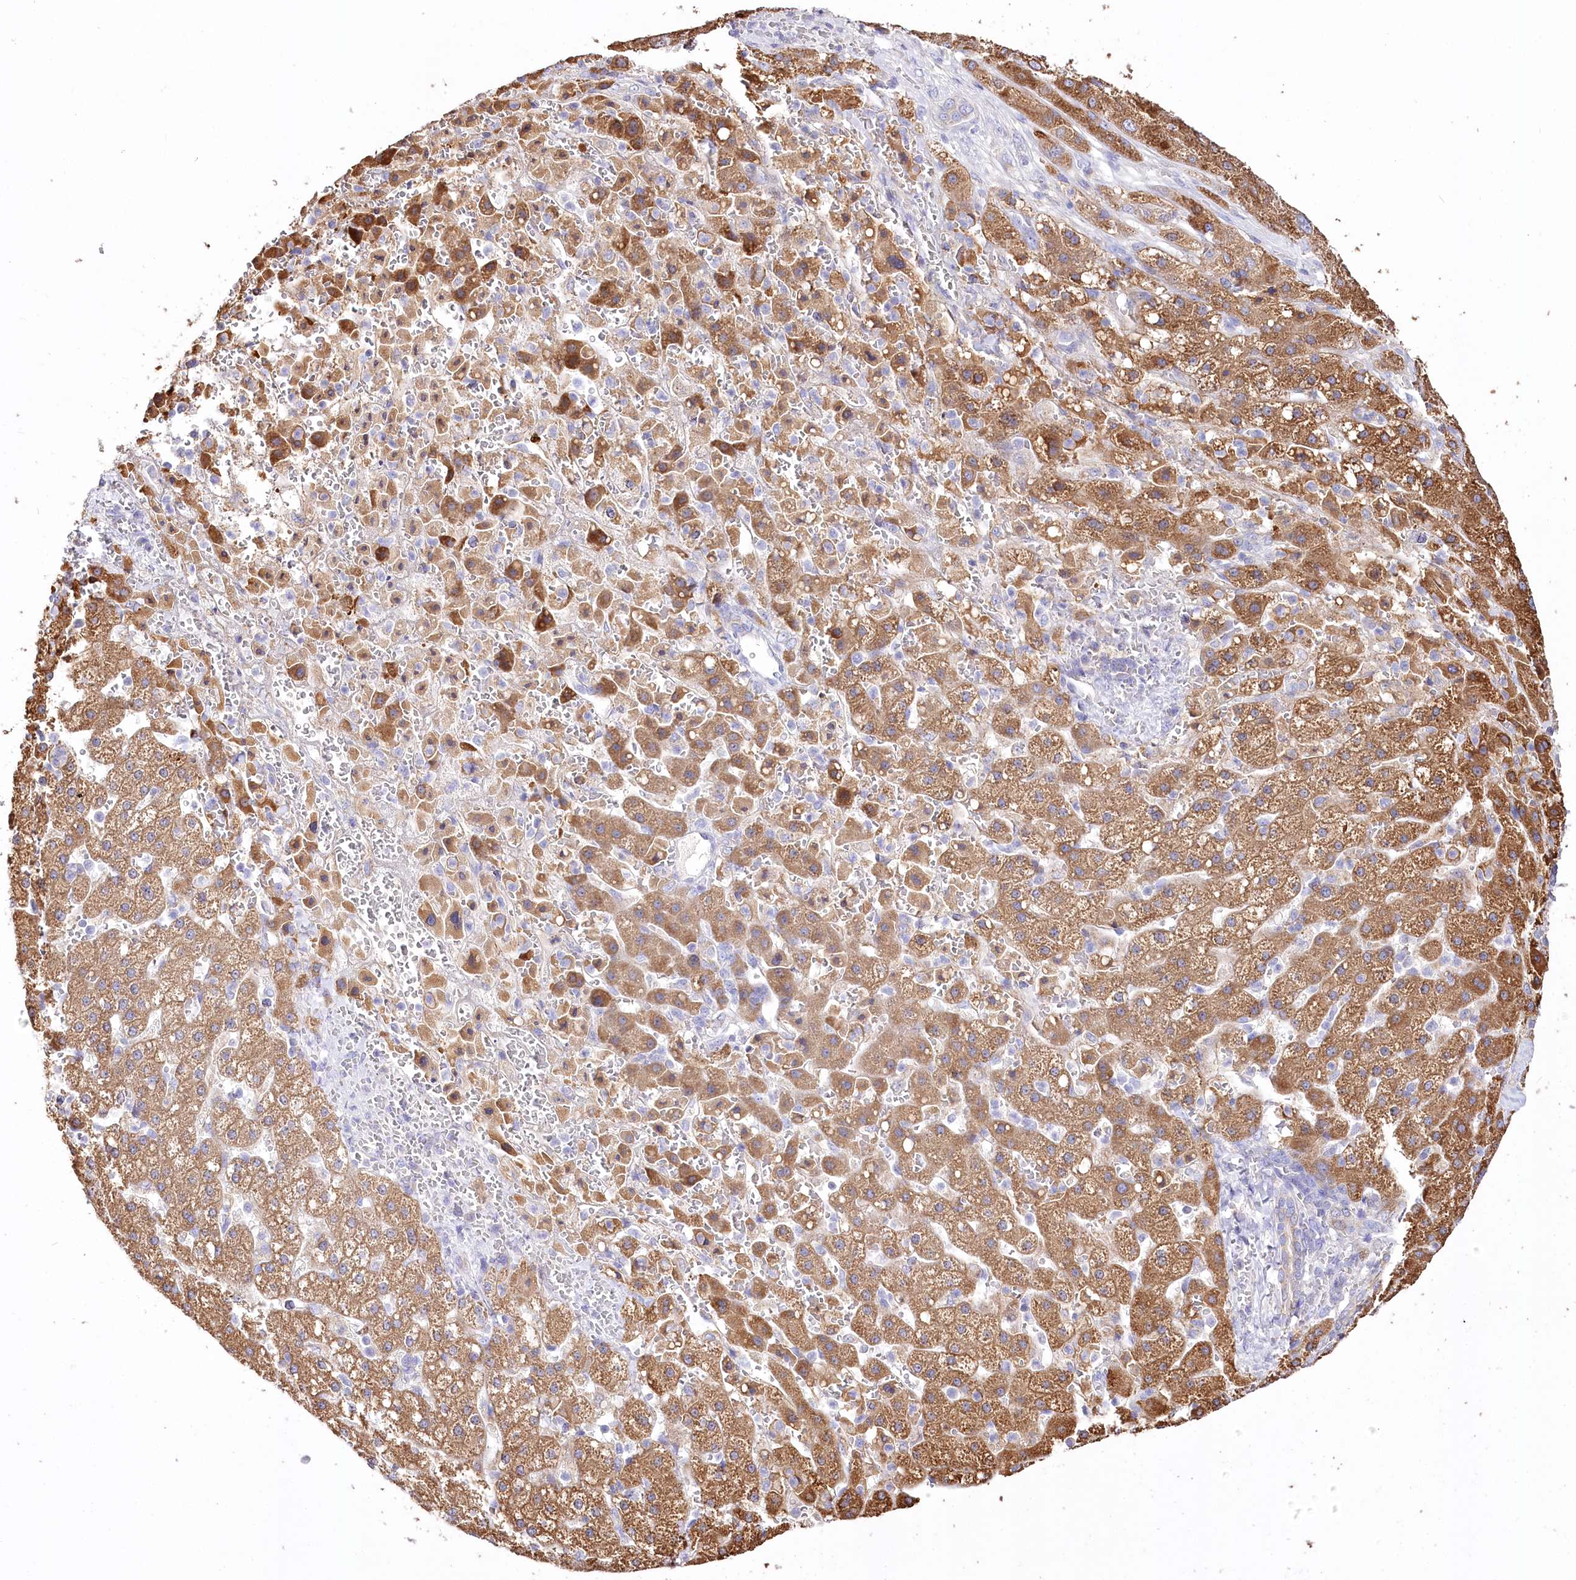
{"staining": {"intensity": "moderate", "quantity": ">75%", "location": "cytoplasmic/membranous"}, "tissue": "liver cancer", "cell_type": "Tumor cells", "image_type": "cancer", "snomed": [{"axis": "morphology", "description": "Carcinoma, Hepatocellular, NOS"}, {"axis": "topography", "description": "Liver"}], "caption": "This is a histology image of immunohistochemistry (IHC) staining of liver hepatocellular carcinoma, which shows moderate staining in the cytoplasmic/membranous of tumor cells.", "gene": "PTER", "patient": {"sex": "male", "age": 57}}